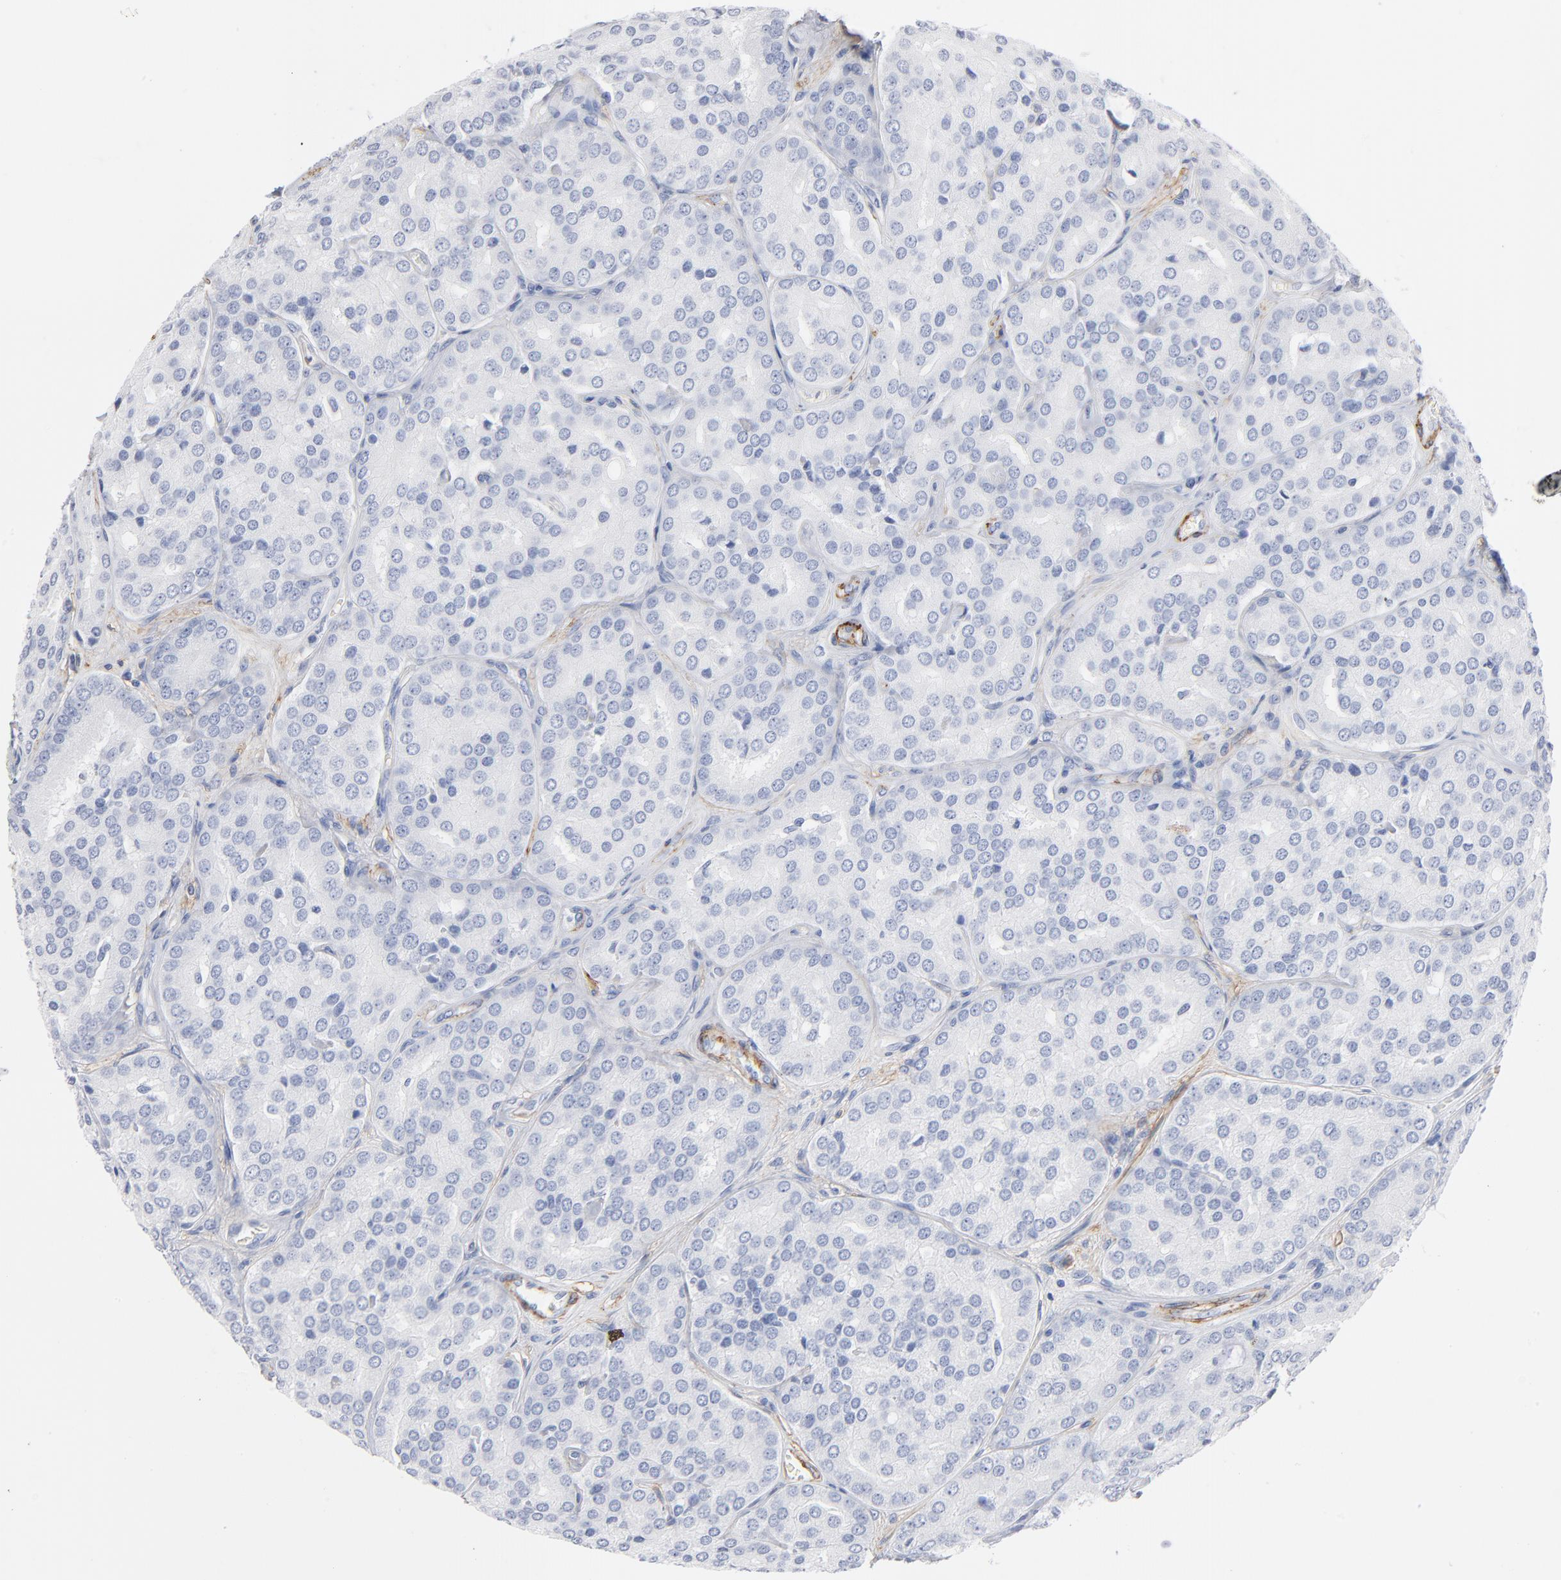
{"staining": {"intensity": "negative", "quantity": "none", "location": "none"}, "tissue": "prostate cancer", "cell_type": "Tumor cells", "image_type": "cancer", "snomed": [{"axis": "morphology", "description": "Adenocarcinoma, High grade"}, {"axis": "topography", "description": "Prostate"}], "caption": "DAB immunohistochemical staining of prostate cancer shows no significant staining in tumor cells.", "gene": "AGTR1", "patient": {"sex": "male", "age": 64}}